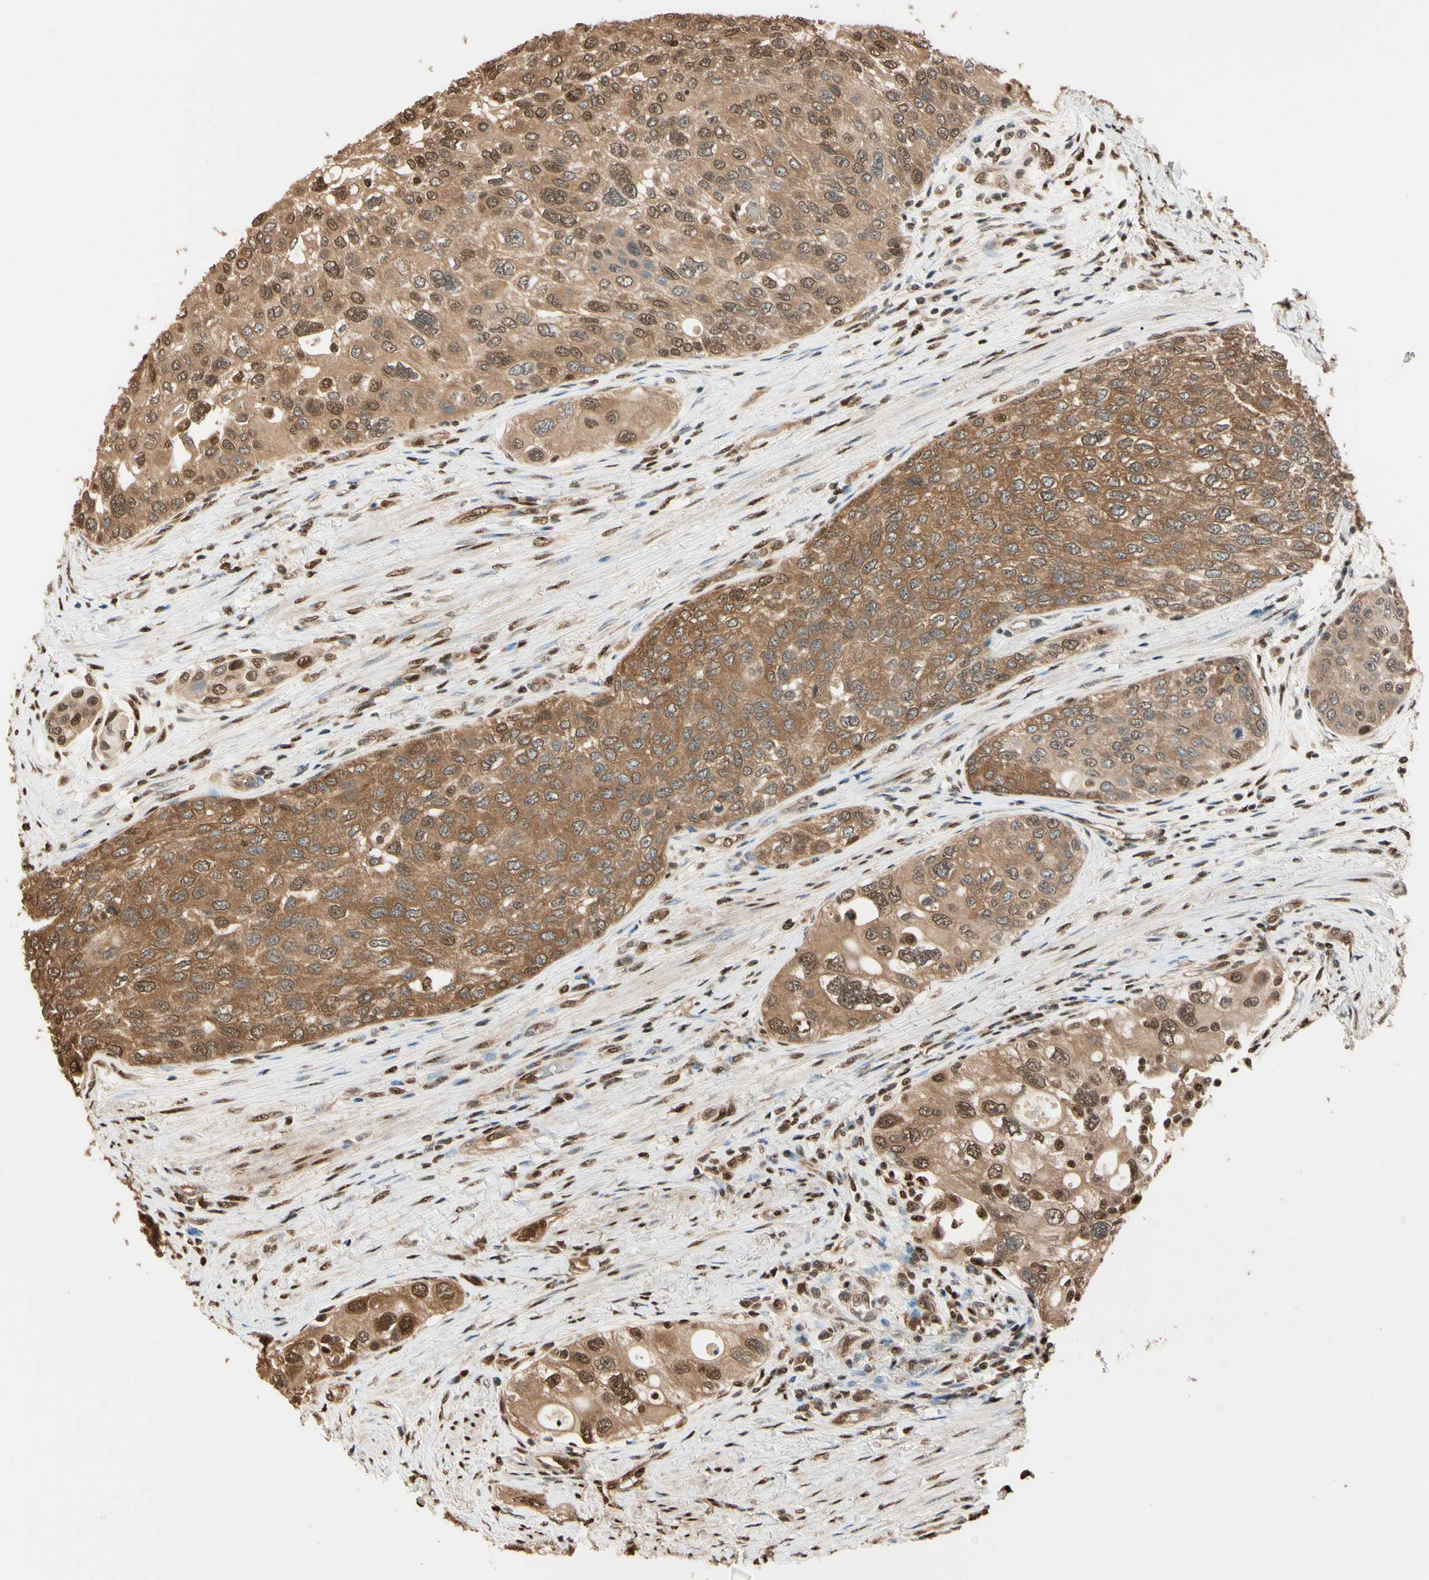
{"staining": {"intensity": "moderate", "quantity": ">75%", "location": "cytoplasmic/membranous,nuclear"}, "tissue": "urothelial cancer", "cell_type": "Tumor cells", "image_type": "cancer", "snomed": [{"axis": "morphology", "description": "Urothelial carcinoma, High grade"}, {"axis": "topography", "description": "Urinary bladder"}], "caption": "This micrograph reveals high-grade urothelial carcinoma stained with immunohistochemistry to label a protein in brown. The cytoplasmic/membranous and nuclear of tumor cells show moderate positivity for the protein. Nuclei are counter-stained blue.", "gene": "PNCK", "patient": {"sex": "female", "age": 56}}